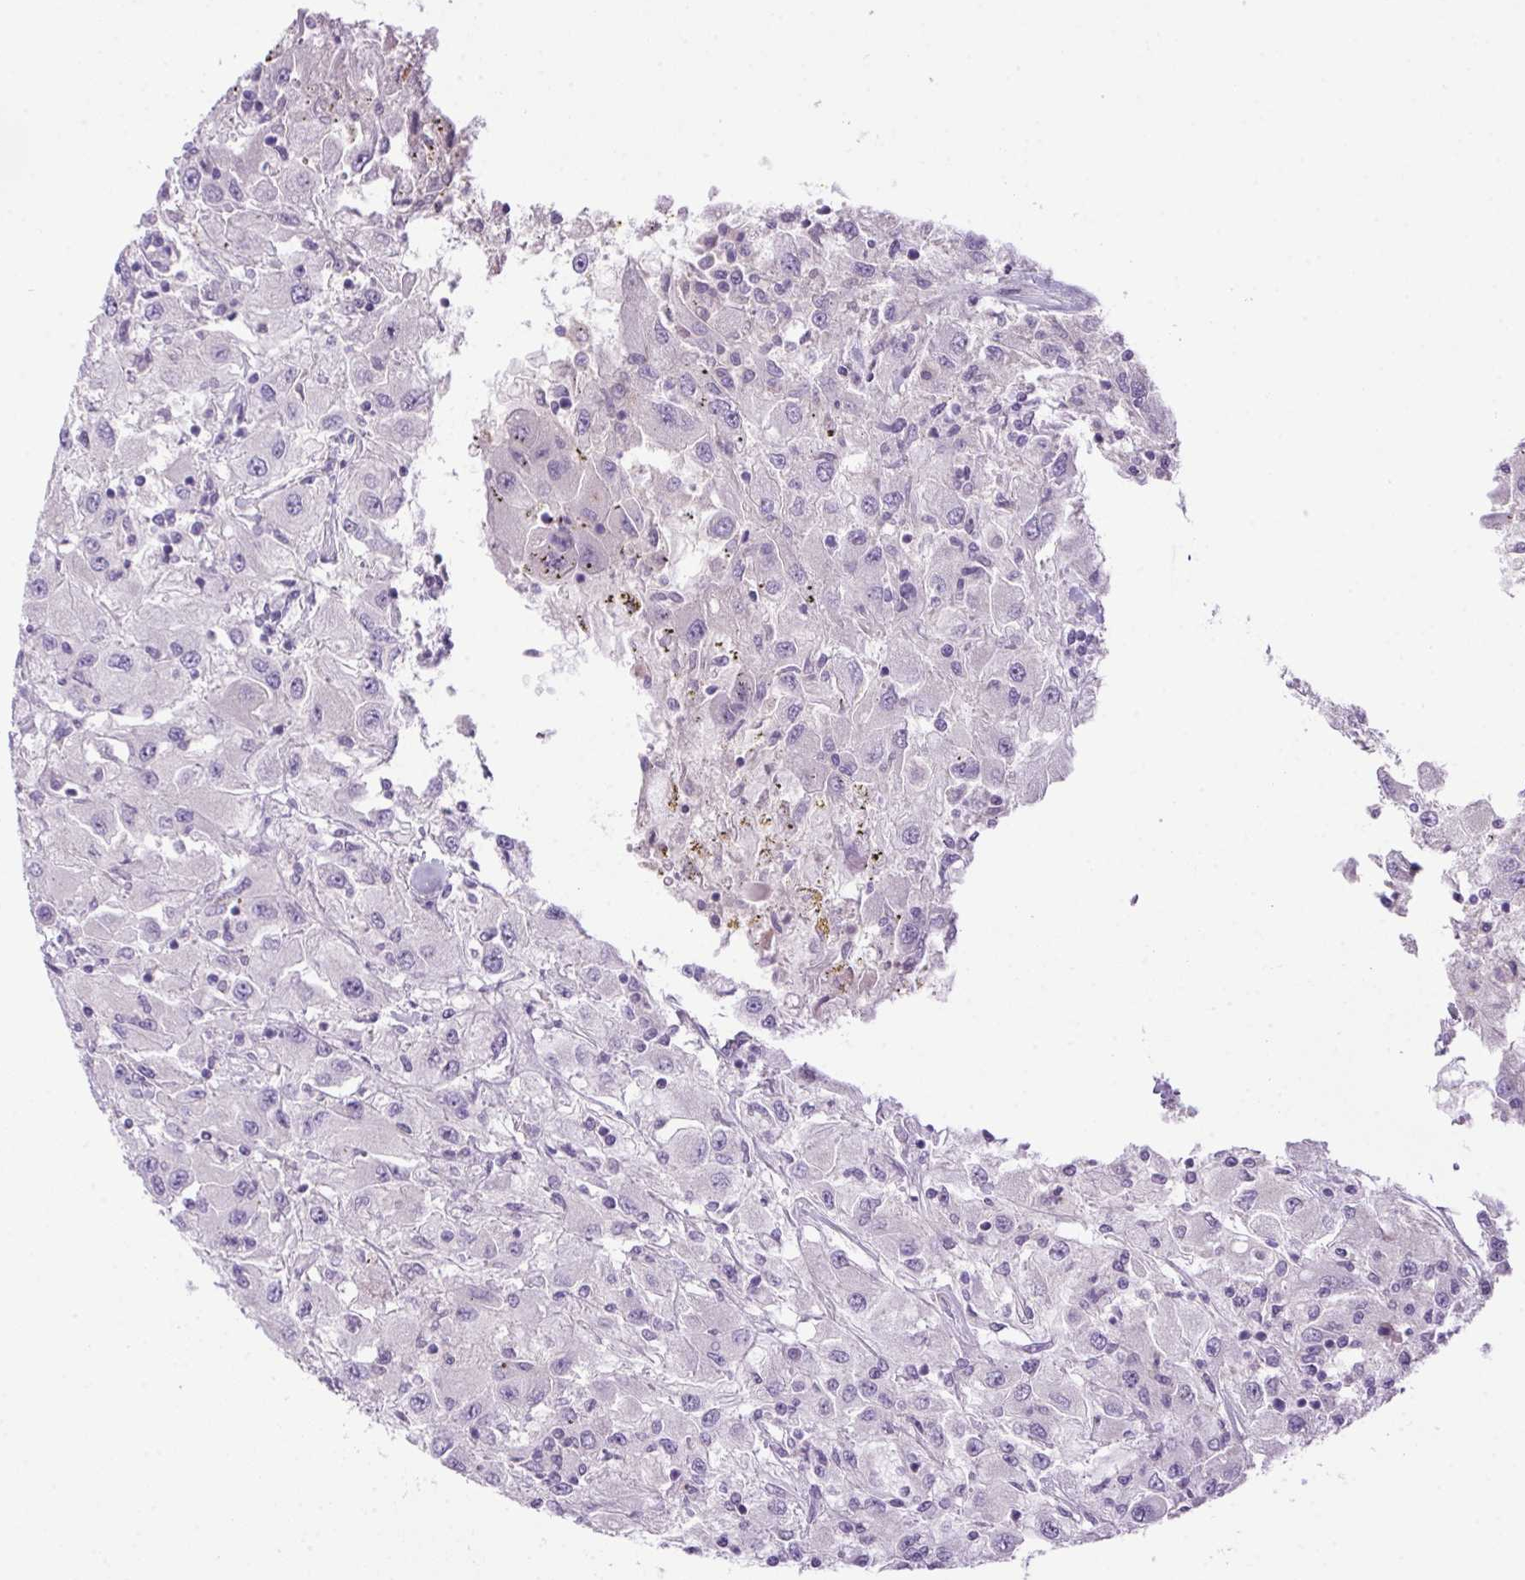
{"staining": {"intensity": "negative", "quantity": "none", "location": "none"}, "tissue": "renal cancer", "cell_type": "Tumor cells", "image_type": "cancer", "snomed": [{"axis": "morphology", "description": "Adenocarcinoma, NOS"}, {"axis": "topography", "description": "Kidney"}], "caption": "The histopathology image displays no staining of tumor cells in adenocarcinoma (renal).", "gene": "LRRTM1", "patient": {"sex": "female", "age": 67}}